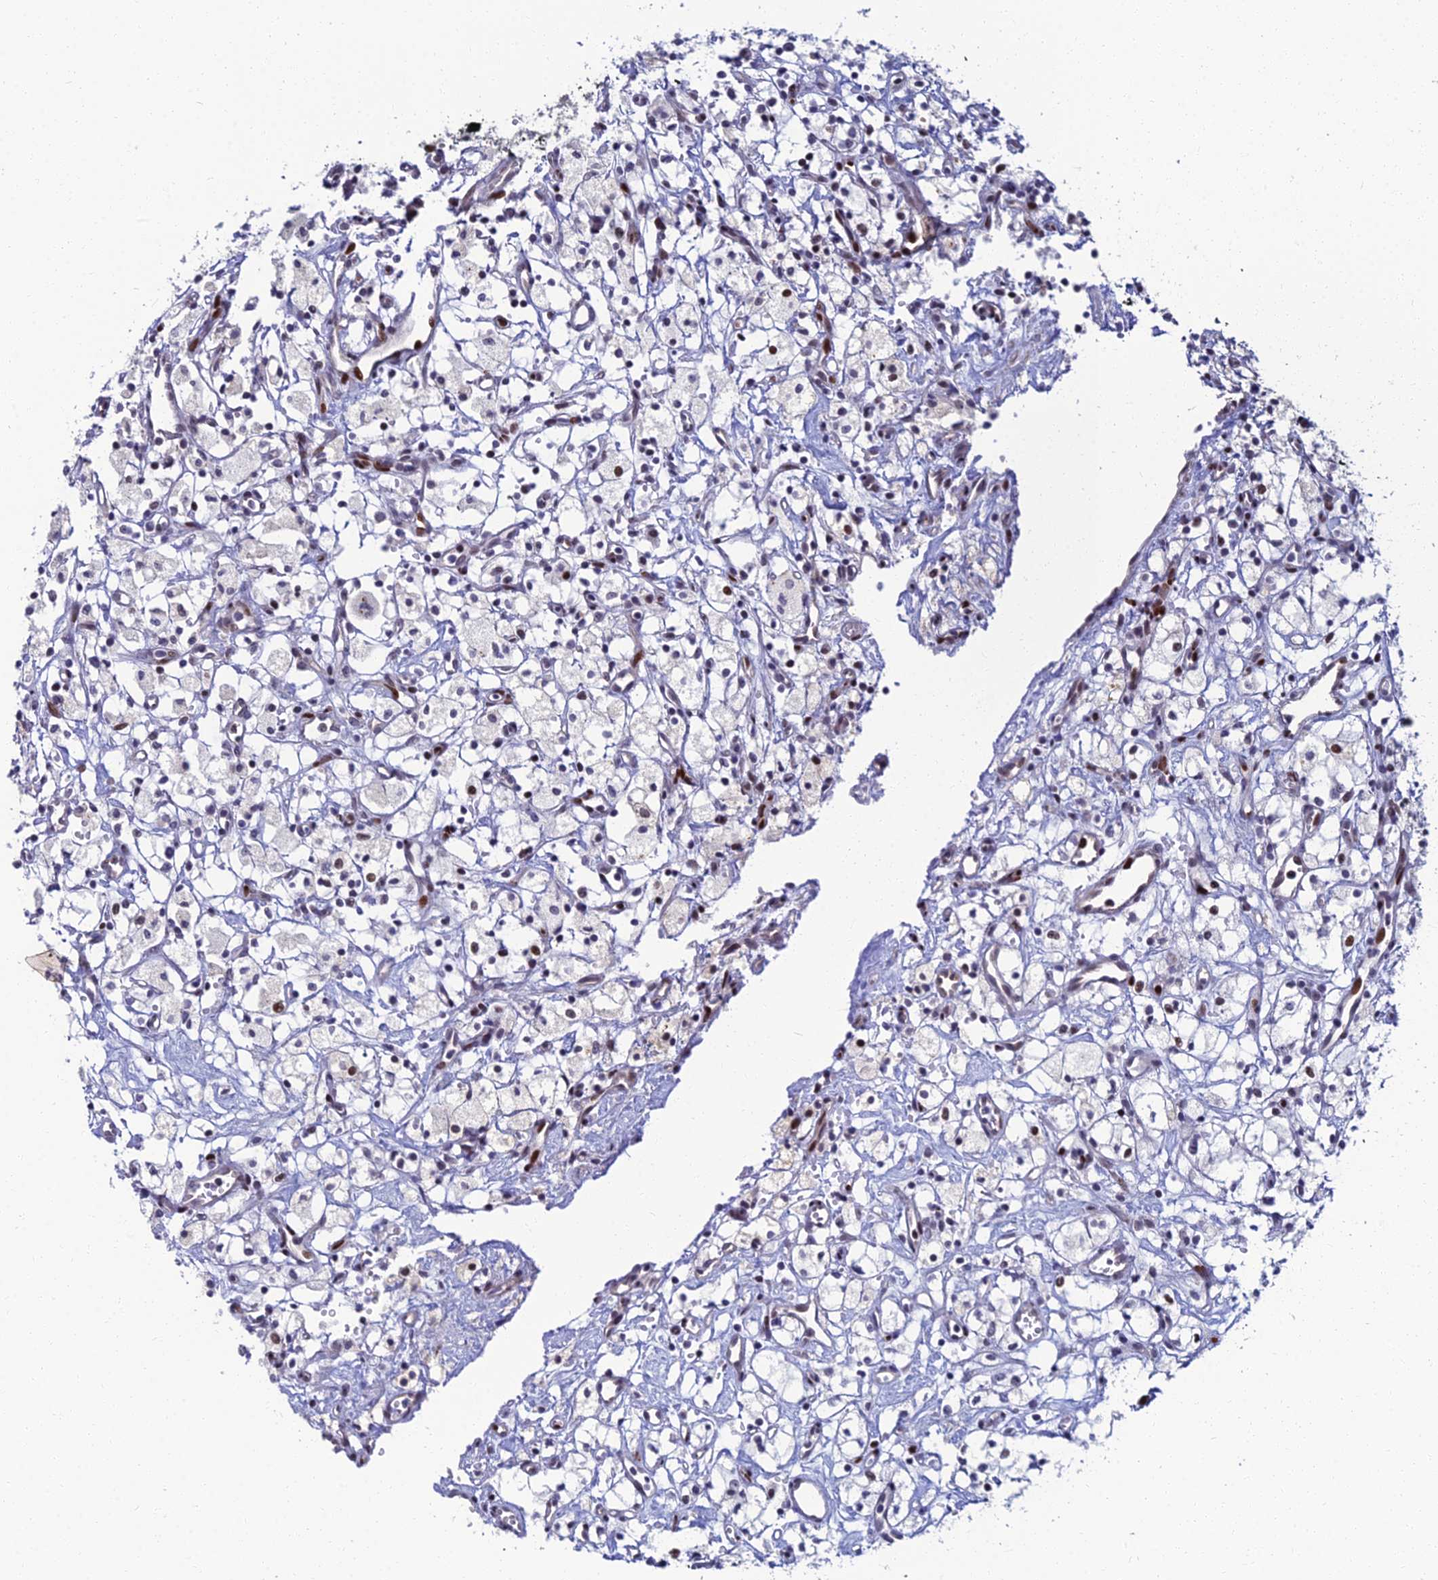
{"staining": {"intensity": "moderate", "quantity": "<25%", "location": "nuclear"}, "tissue": "renal cancer", "cell_type": "Tumor cells", "image_type": "cancer", "snomed": [{"axis": "morphology", "description": "Adenocarcinoma, NOS"}, {"axis": "topography", "description": "Kidney"}], "caption": "Human renal cancer (adenocarcinoma) stained for a protein (brown) demonstrates moderate nuclear positive positivity in approximately <25% of tumor cells.", "gene": "TAF9B", "patient": {"sex": "male", "age": 59}}